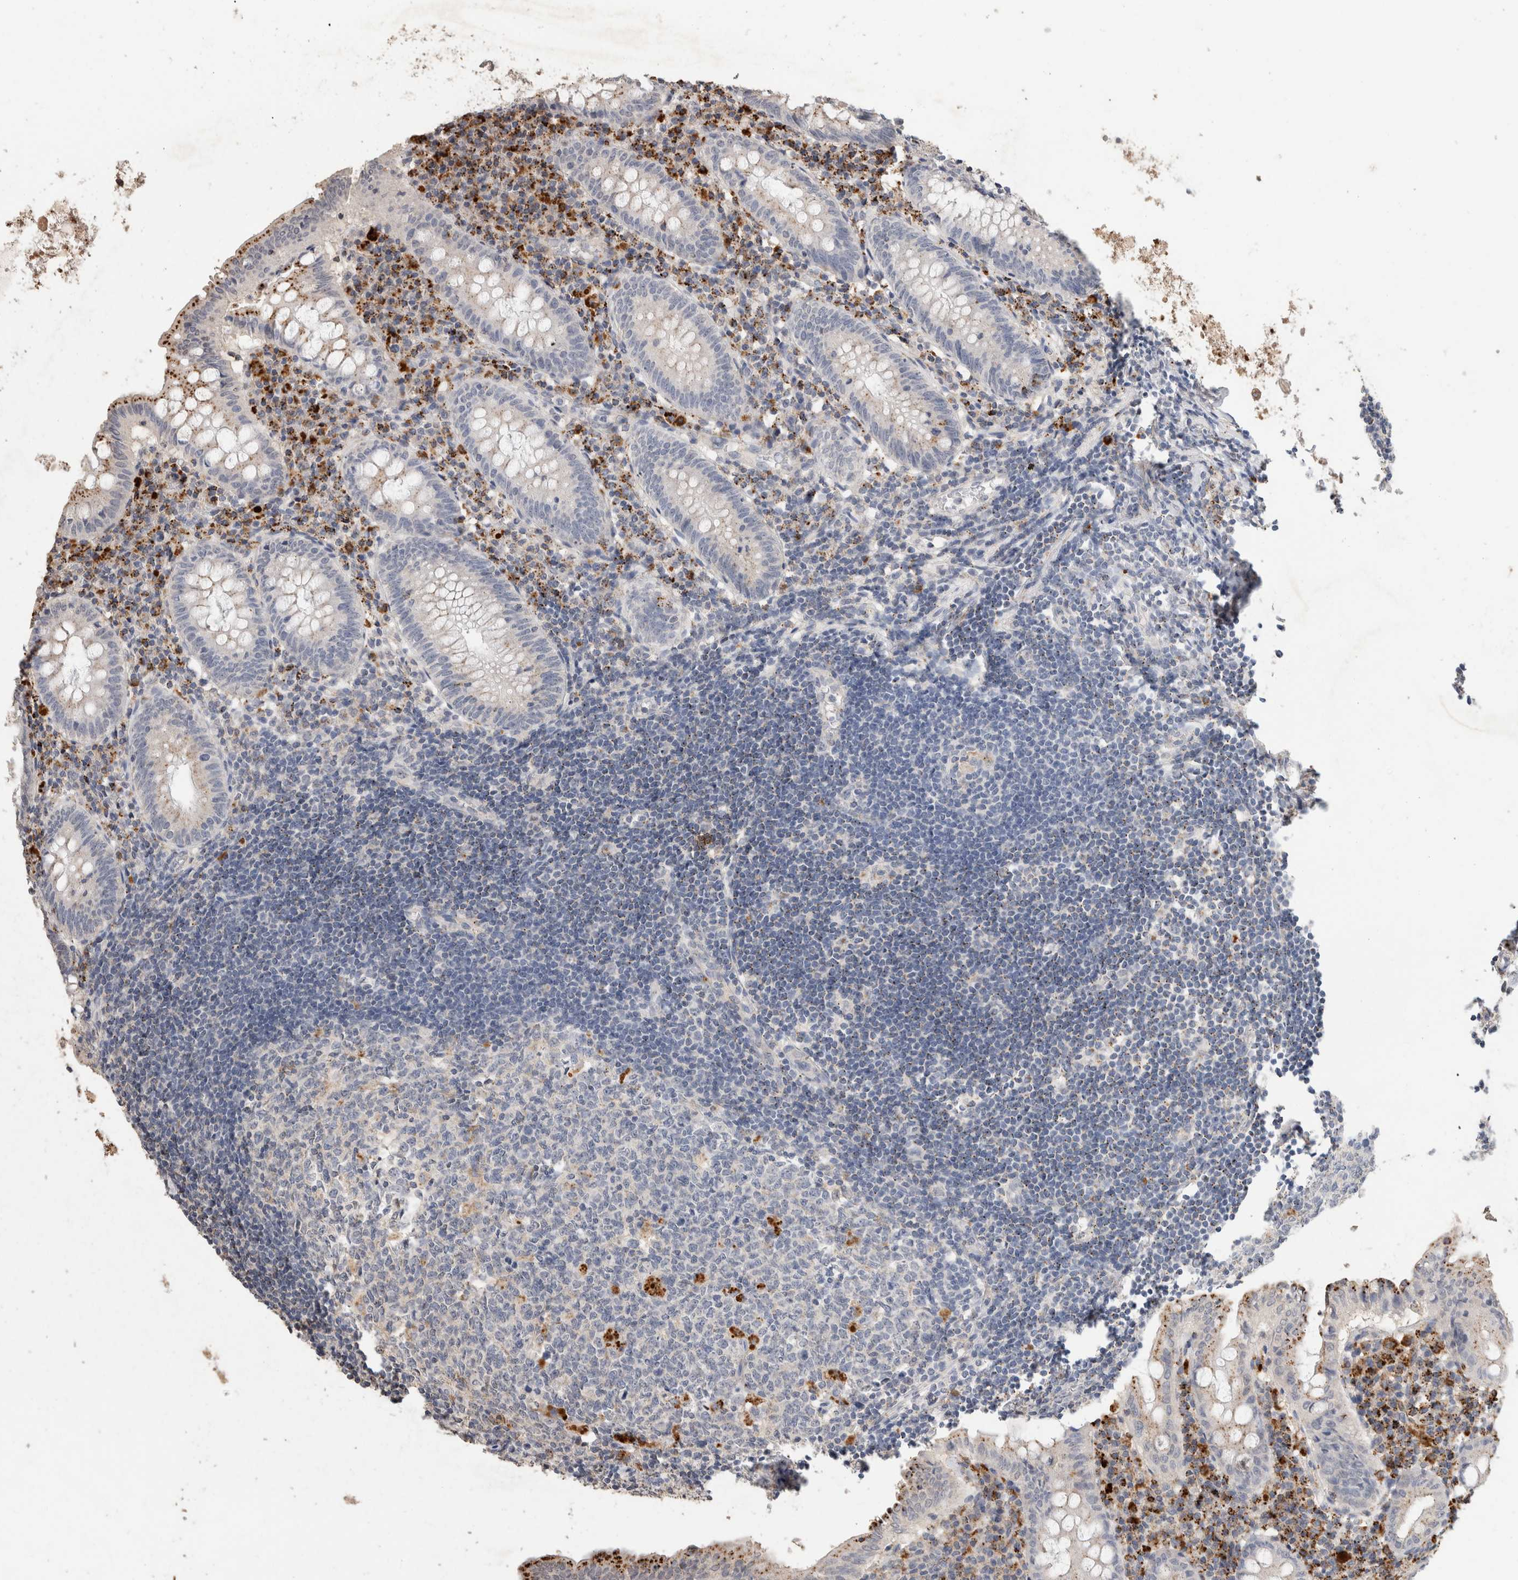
{"staining": {"intensity": "moderate", "quantity": "25%-75%", "location": "cytoplasmic/membranous"}, "tissue": "appendix", "cell_type": "Glandular cells", "image_type": "normal", "snomed": [{"axis": "morphology", "description": "Normal tissue, NOS"}, {"axis": "topography", "description": "Appendix"}], "caption": "This micrograph demonstrates immunohistochemistry staining of benign human appendix, with medium moderate cytoplasmic/membranous positivity in approximately 25%-75% of glandular cells.", "gene": "ARSA", "patient": {"sex": "female", "age": 54}}